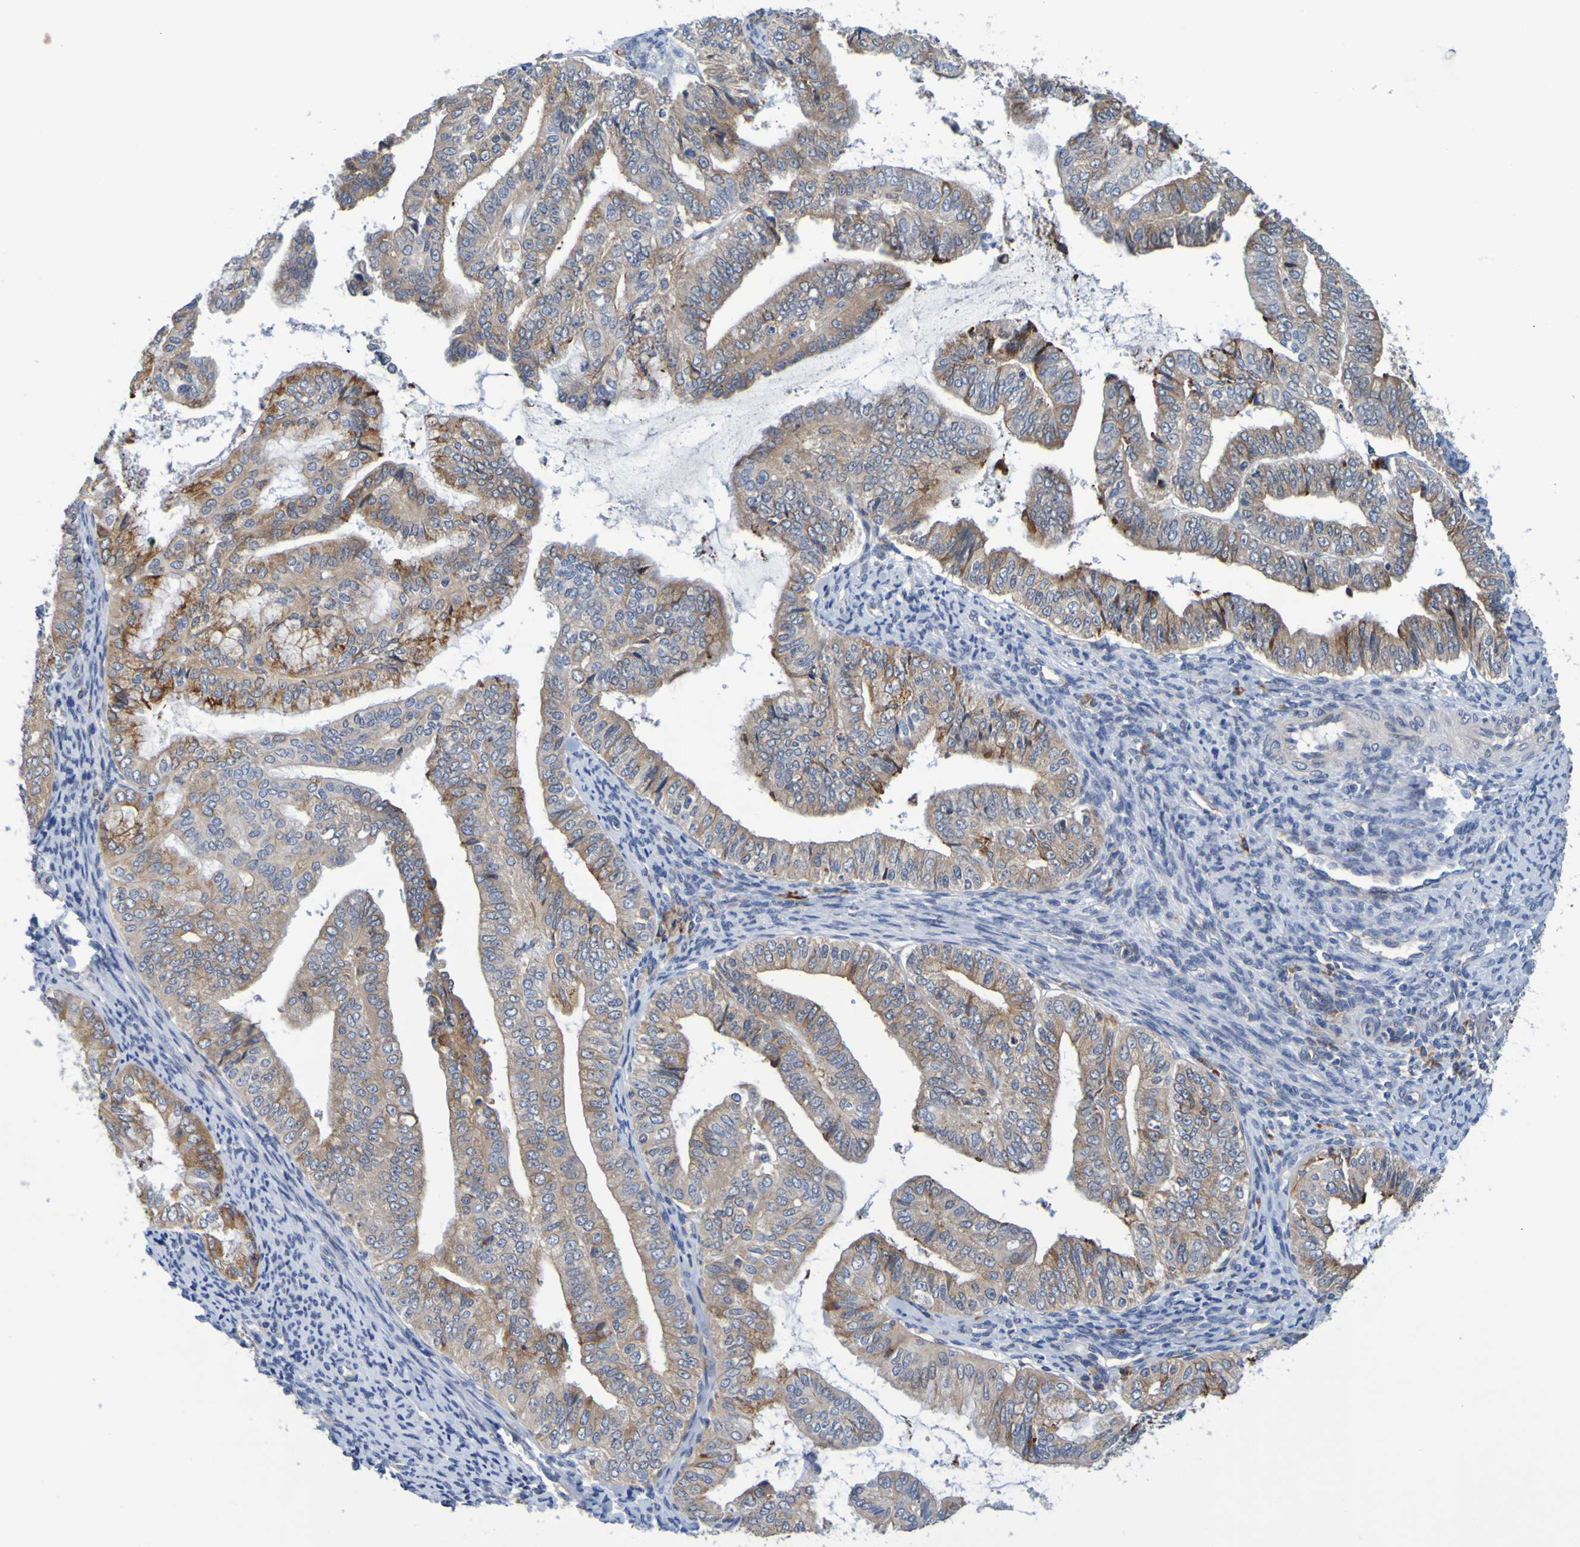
{"staining": {"intensity": "moderate", "quantity": ">75%", "location": "cytoplasmic/membranous"}, "tissue": "endometrial cancer", "cell_type": "Tumor cells", "image_type": "cancer", "snomed": [{"axis": "morphology", "description": "Adenocarcinoma, NOS"}, {"axis": "topography", "description": "Endometrium"}], "caption": "The photomicrograph shows a brown stain indicating the presence of a protein in the cytoplasmic/membranous of tumor cells in endometrial cancer. The protein of interest is stained brown, and the nuclei are stained in blue (DAB IHC with brightfield microscopy, high magnification).", "gene": "SIL1", "patient": {"sex": "female", "age": 63}}